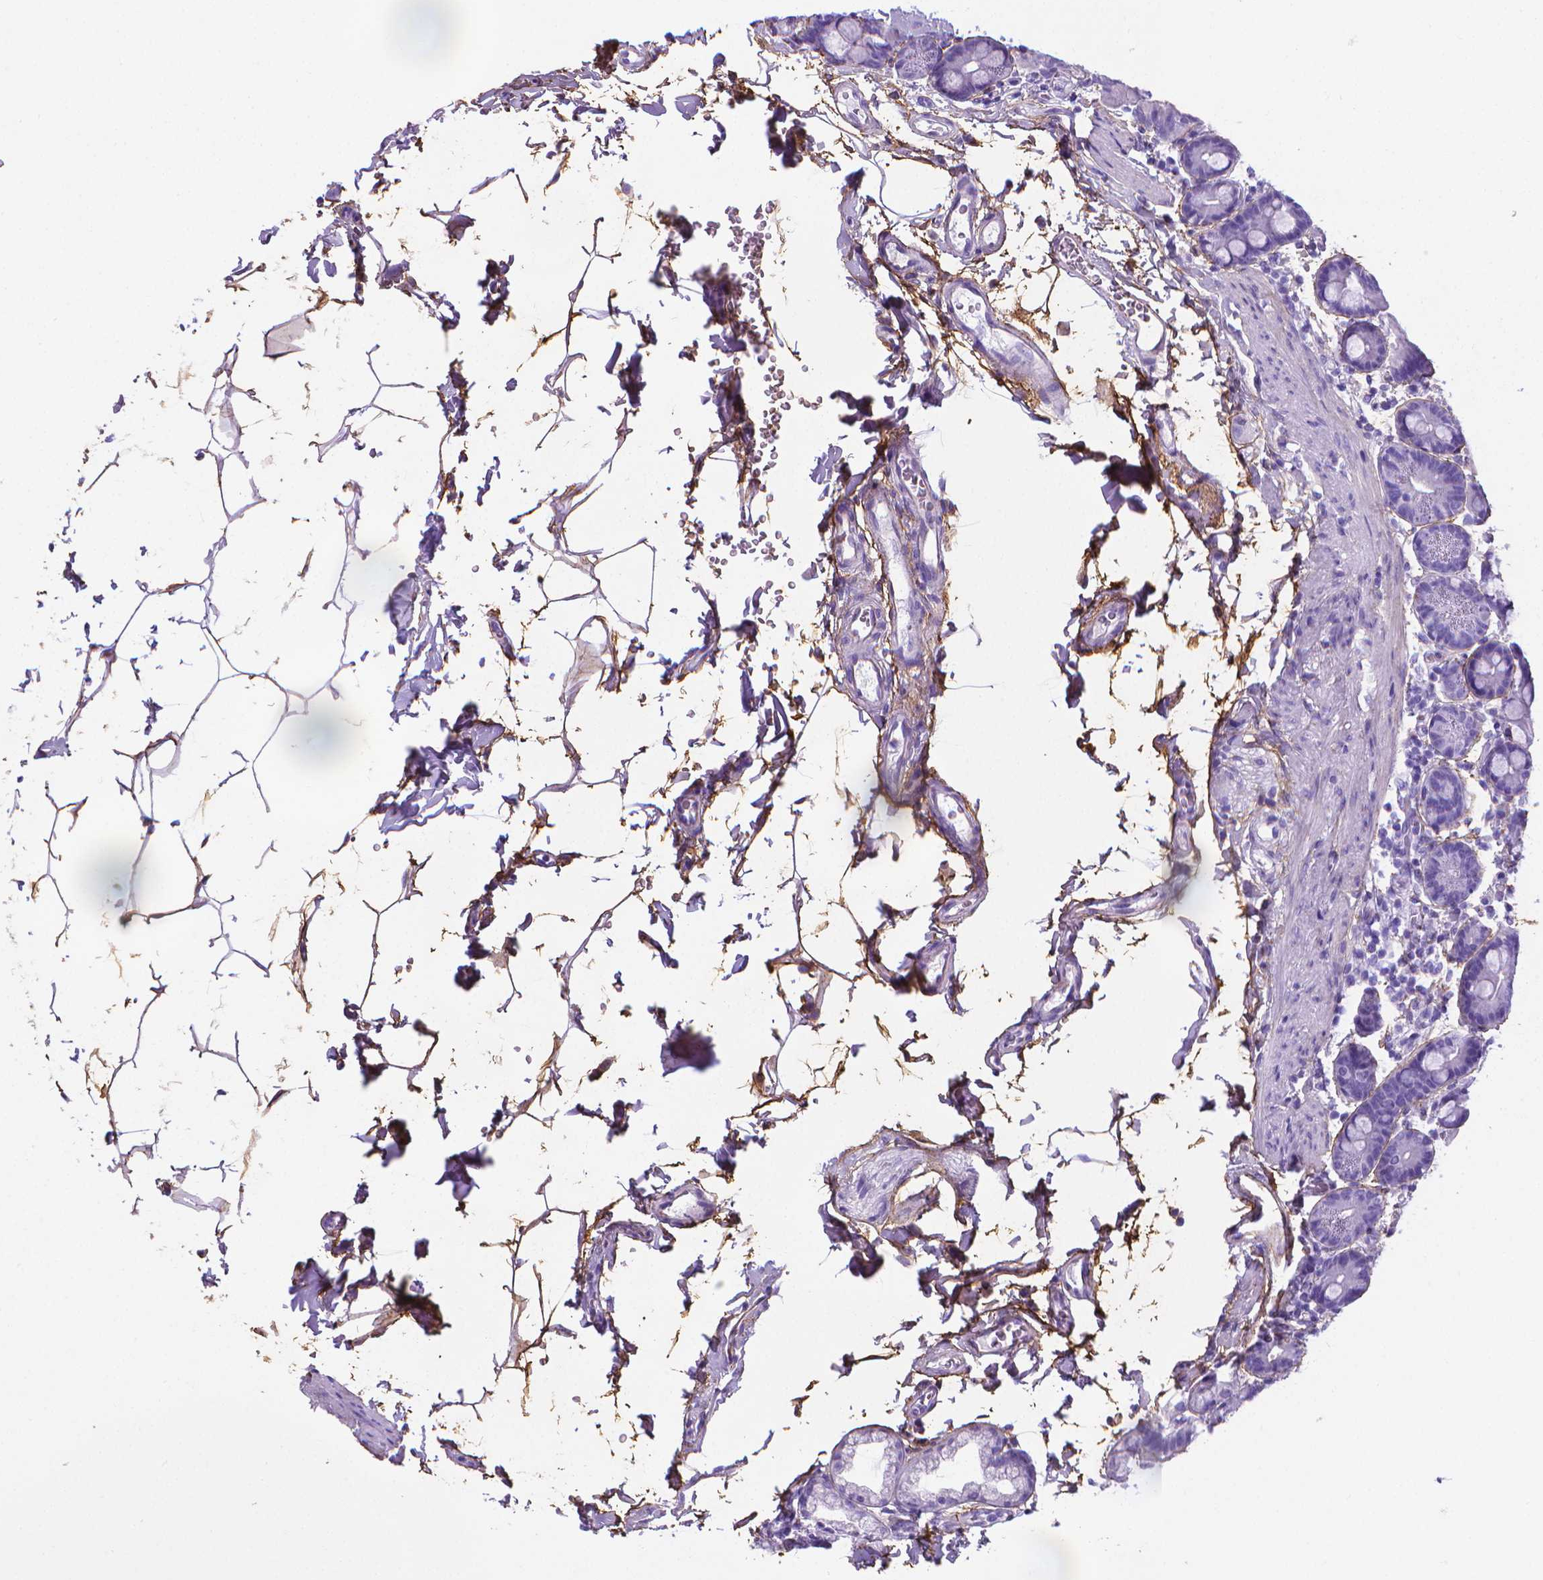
{"staining": {"intensity": "negative", "quantity": "none", "location": "none"}, "tissue": "duodenum", "cell_type": "Glandular cells", "image_type": "normal", "snomed": [{"axis": "morphology", "description": "Normal tissue, NOS"}, {"axis": "topography", "description": "Pancreas"}, {"axis": "topography", "description": "Duodenum"}], "caption": "Glandular cells are negative for brown protein staining in normal duodenum. Brightfield microscopy of immunohistochemistry (IHC) stained with DAB (brown) and hematoxylin (blue), captured at high magnification.", "gene": "MFAP2", "patient": {"sex": "male", "age": 59}}